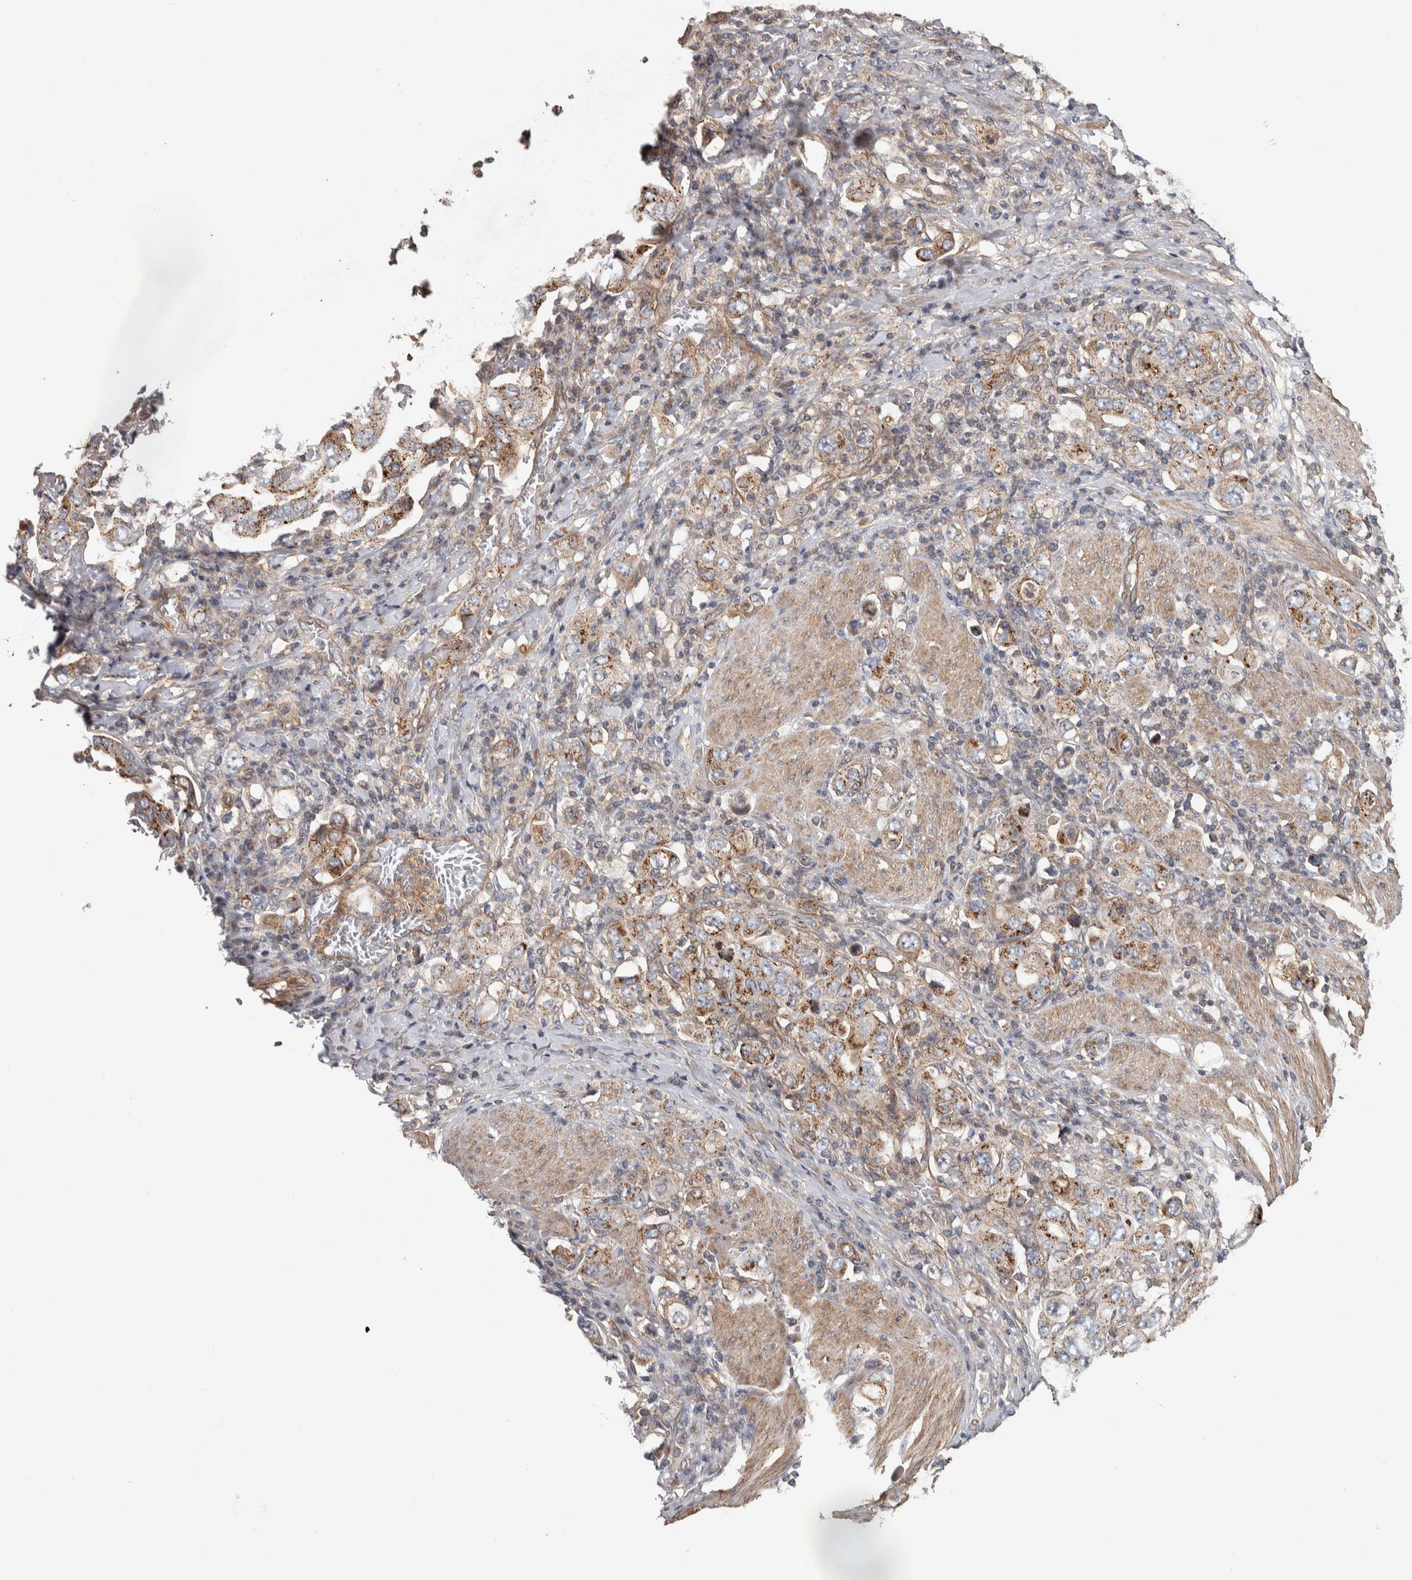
{"staining": {"intensity": "moderate", "quantity": "25%-75%", "location": "cytoplasmic/membranous"}, "tissue": "stomach cancer", "cell_type": "Tumor cells", "image_type": "cancer", "snomed": [{"axis": "morphology", "description": "Adenocarcinoma, NOS"}, {"axis": "topography", "description": "Stomach, upper"}], "caption": "Immunohistochemical staining of human stomach cancer displays moderate cytoplasmic/membranous protein staining in approximately 25%-75% of tumor cells.", "gene": "CHMP4C", "patient": {"sex": "male", "age": 62}}